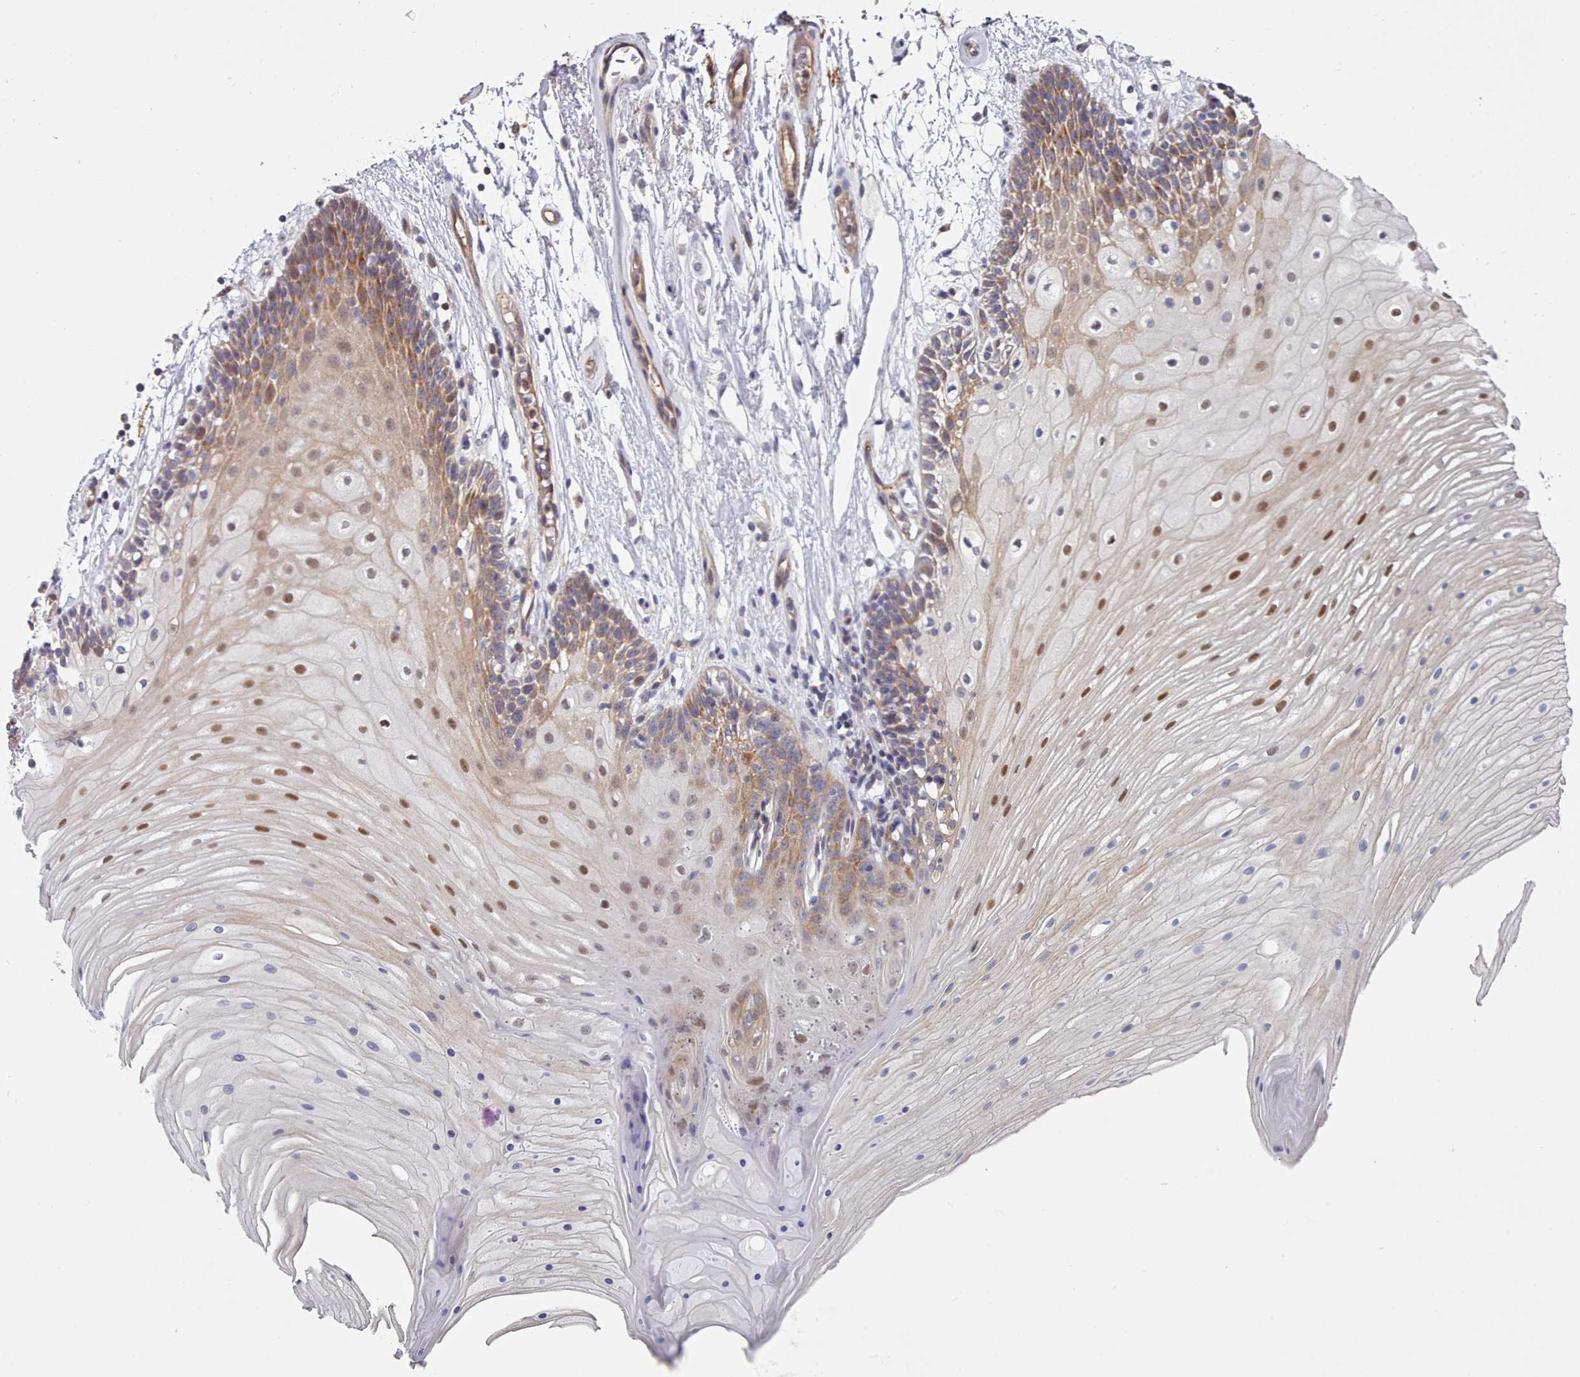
{"staining": {"intensity": "moderate", "quantity": "25%-75%", "location": "cytoplasmic/membranous,nuclear"}, "tissue": "oral mucosa", "cell_type": "Squamous epithelial cells", "image_type": "normal", "snomed": [{"axis": "morphology", "description": "Normal tissue, NOS"}, {"axis": "topography", "description": "Oral tissue"}], "caption": "A brown stain labels moderate cytoplasmic/membranous,nuclear positivity of a protein in squamous epithelial cells of unremarkable oral mucosa. (Brightfield microscopy of DAB IHC at high magnification).", "gene": "G6PC1", "patient": {"sex": "female", "age": 80}}